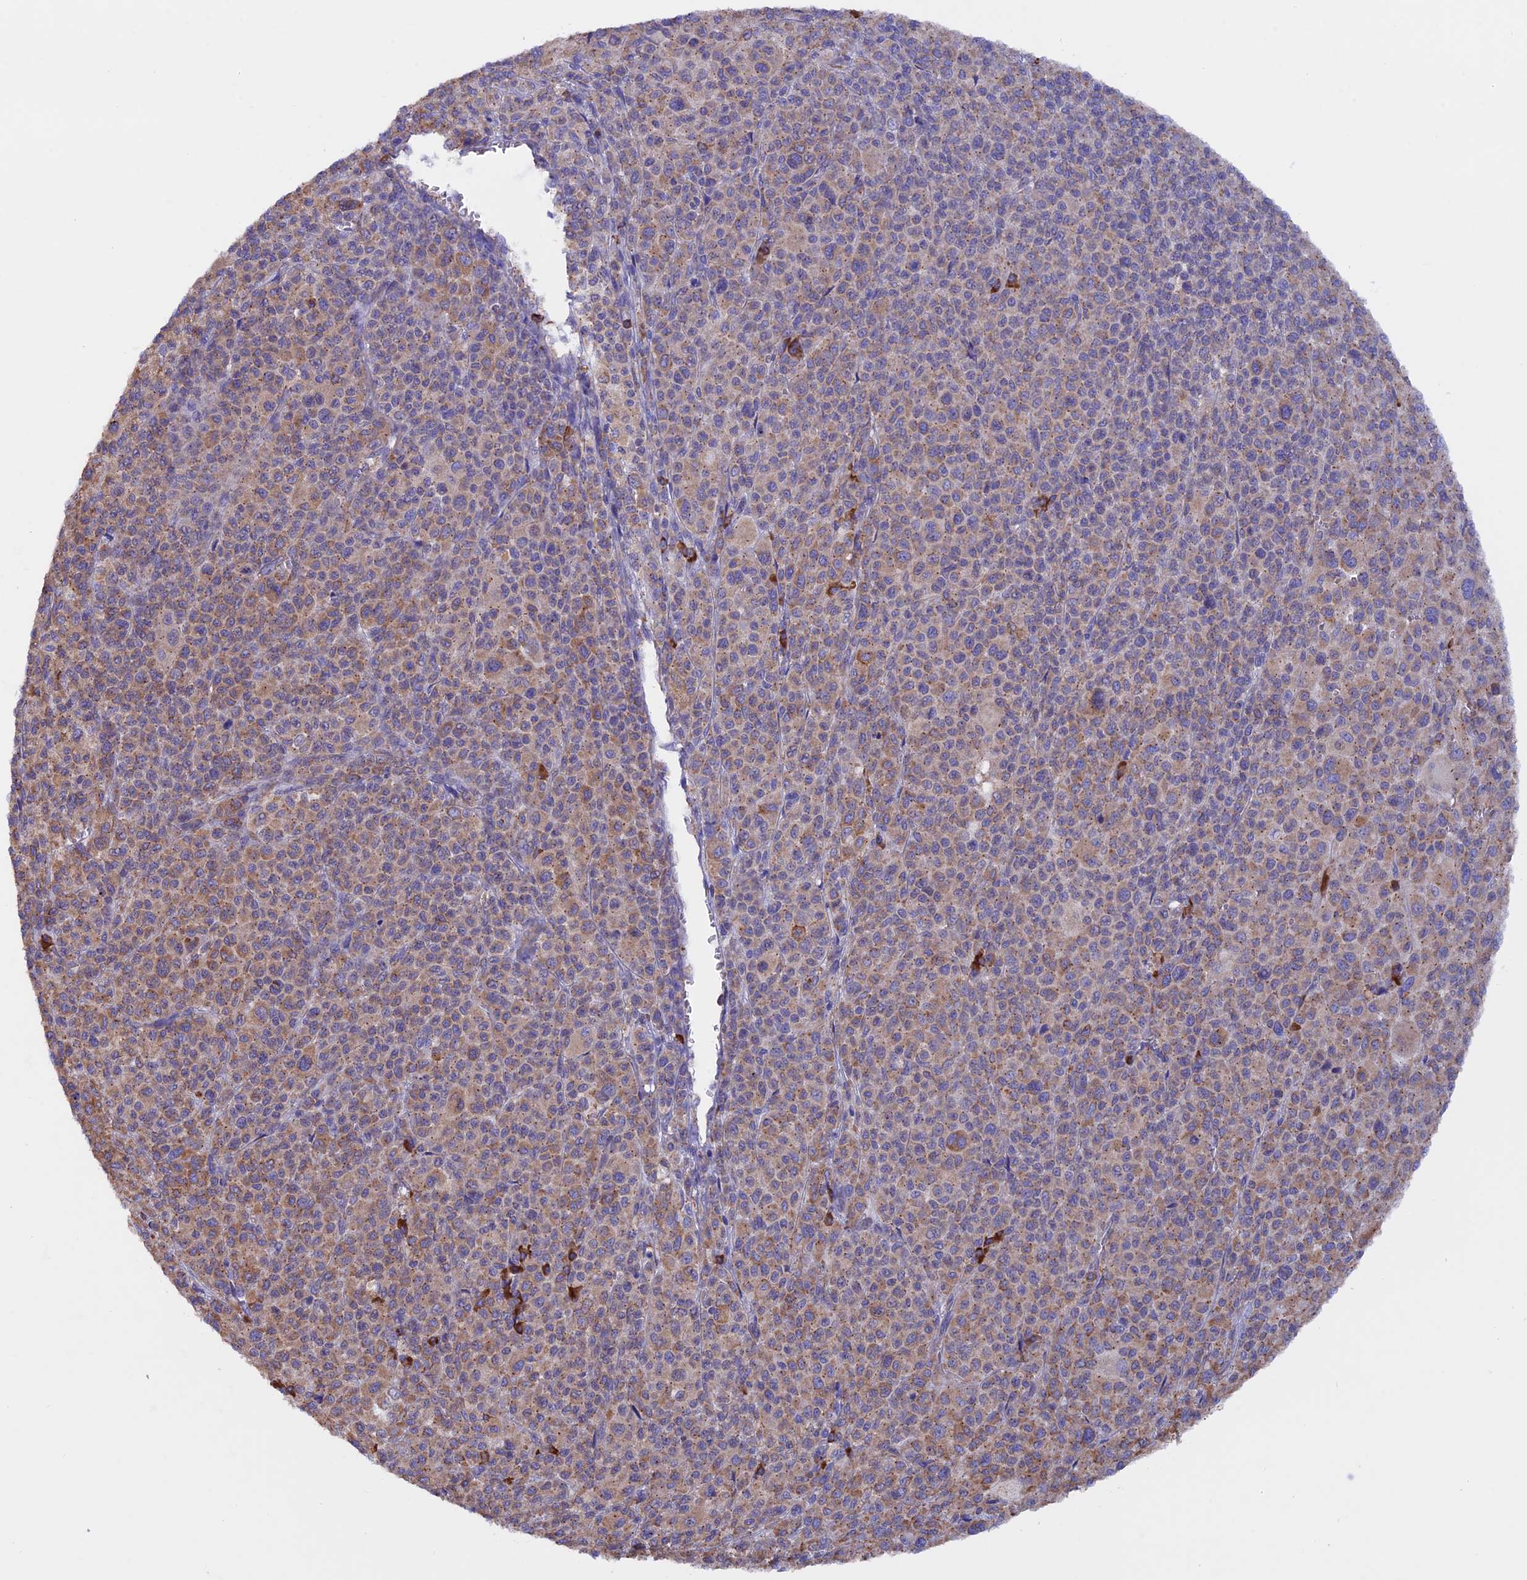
{"staining": {"intensity": "moderate", "quantity": "25%-75%", "location": "cytoplasmic/membranous"}, "tissue": "melanoma", "cell_type": "Tumor cells", "image_type": "cancer", "snomed": [{"axis": "morphology", "description": "Malignant melanoma, Metastatic site"}, {"axis": "topography", "description": "Skin"}], "caption": "Melanoma stained with a protein marker shows moderate staining in tumor cells.", "gene": "BTBD3", "patient": {"sex": "female", "age": 74}}